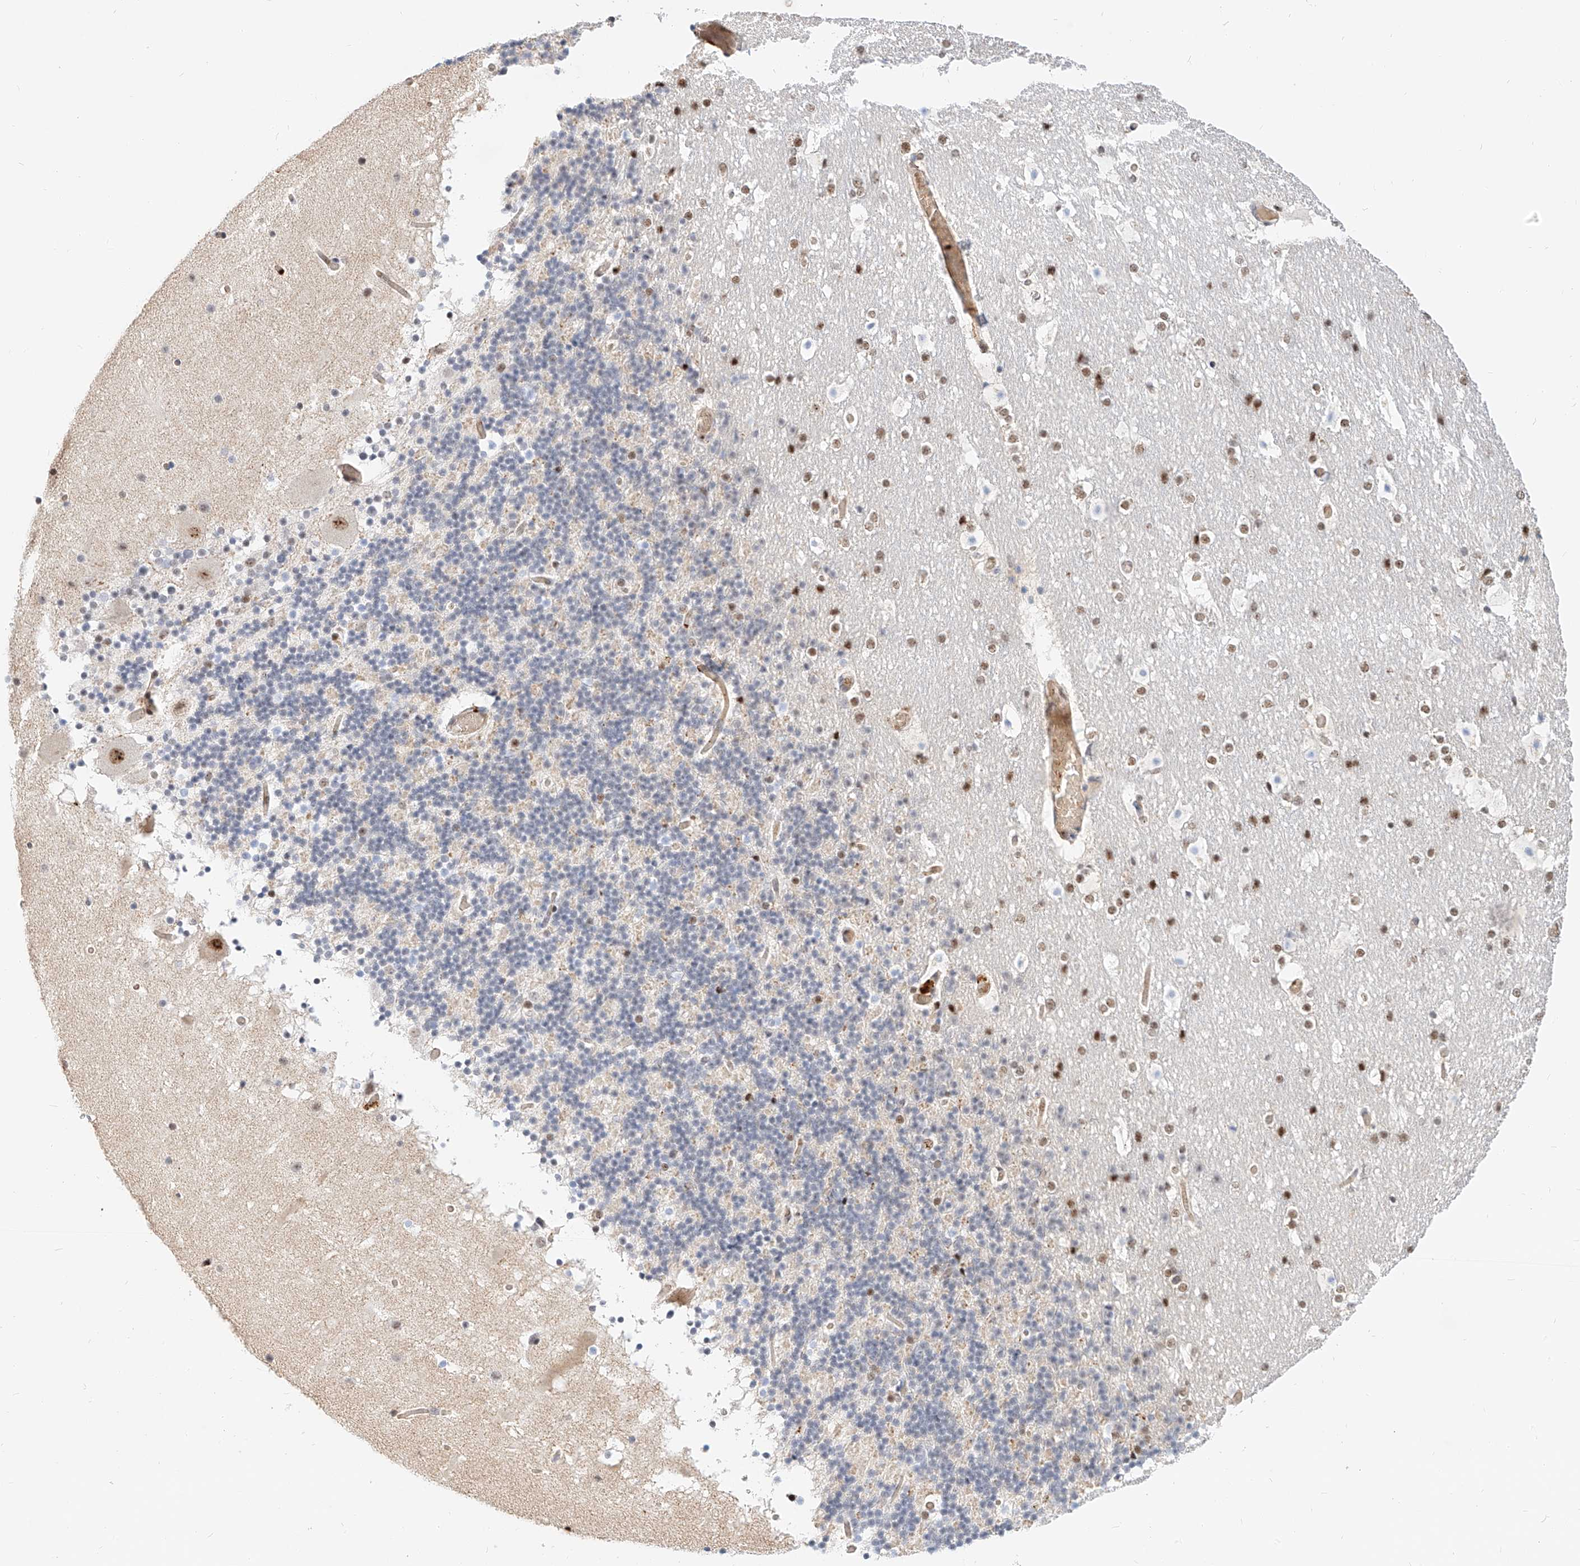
{"staining": {"intensity": "moderate", "quantity": "<25%", "location": "nuclear"}, "tissue": "cerebellum", "cell_type": "Cells in granular layer", "image_type": "normal", "snomed": [{"axis": "morphology", "description": "Normal tissue, NOS"}, {"axis": "topography", "description": "Cerebellum"}], "caption": "Cerebellum stained with immunohistochemistry (IHC) demonstrates moderate nuclear staining in approximately <25% of cells in granular layer.", "gene": "CBX8", "patient": {"sex": "male", "age": 57}}